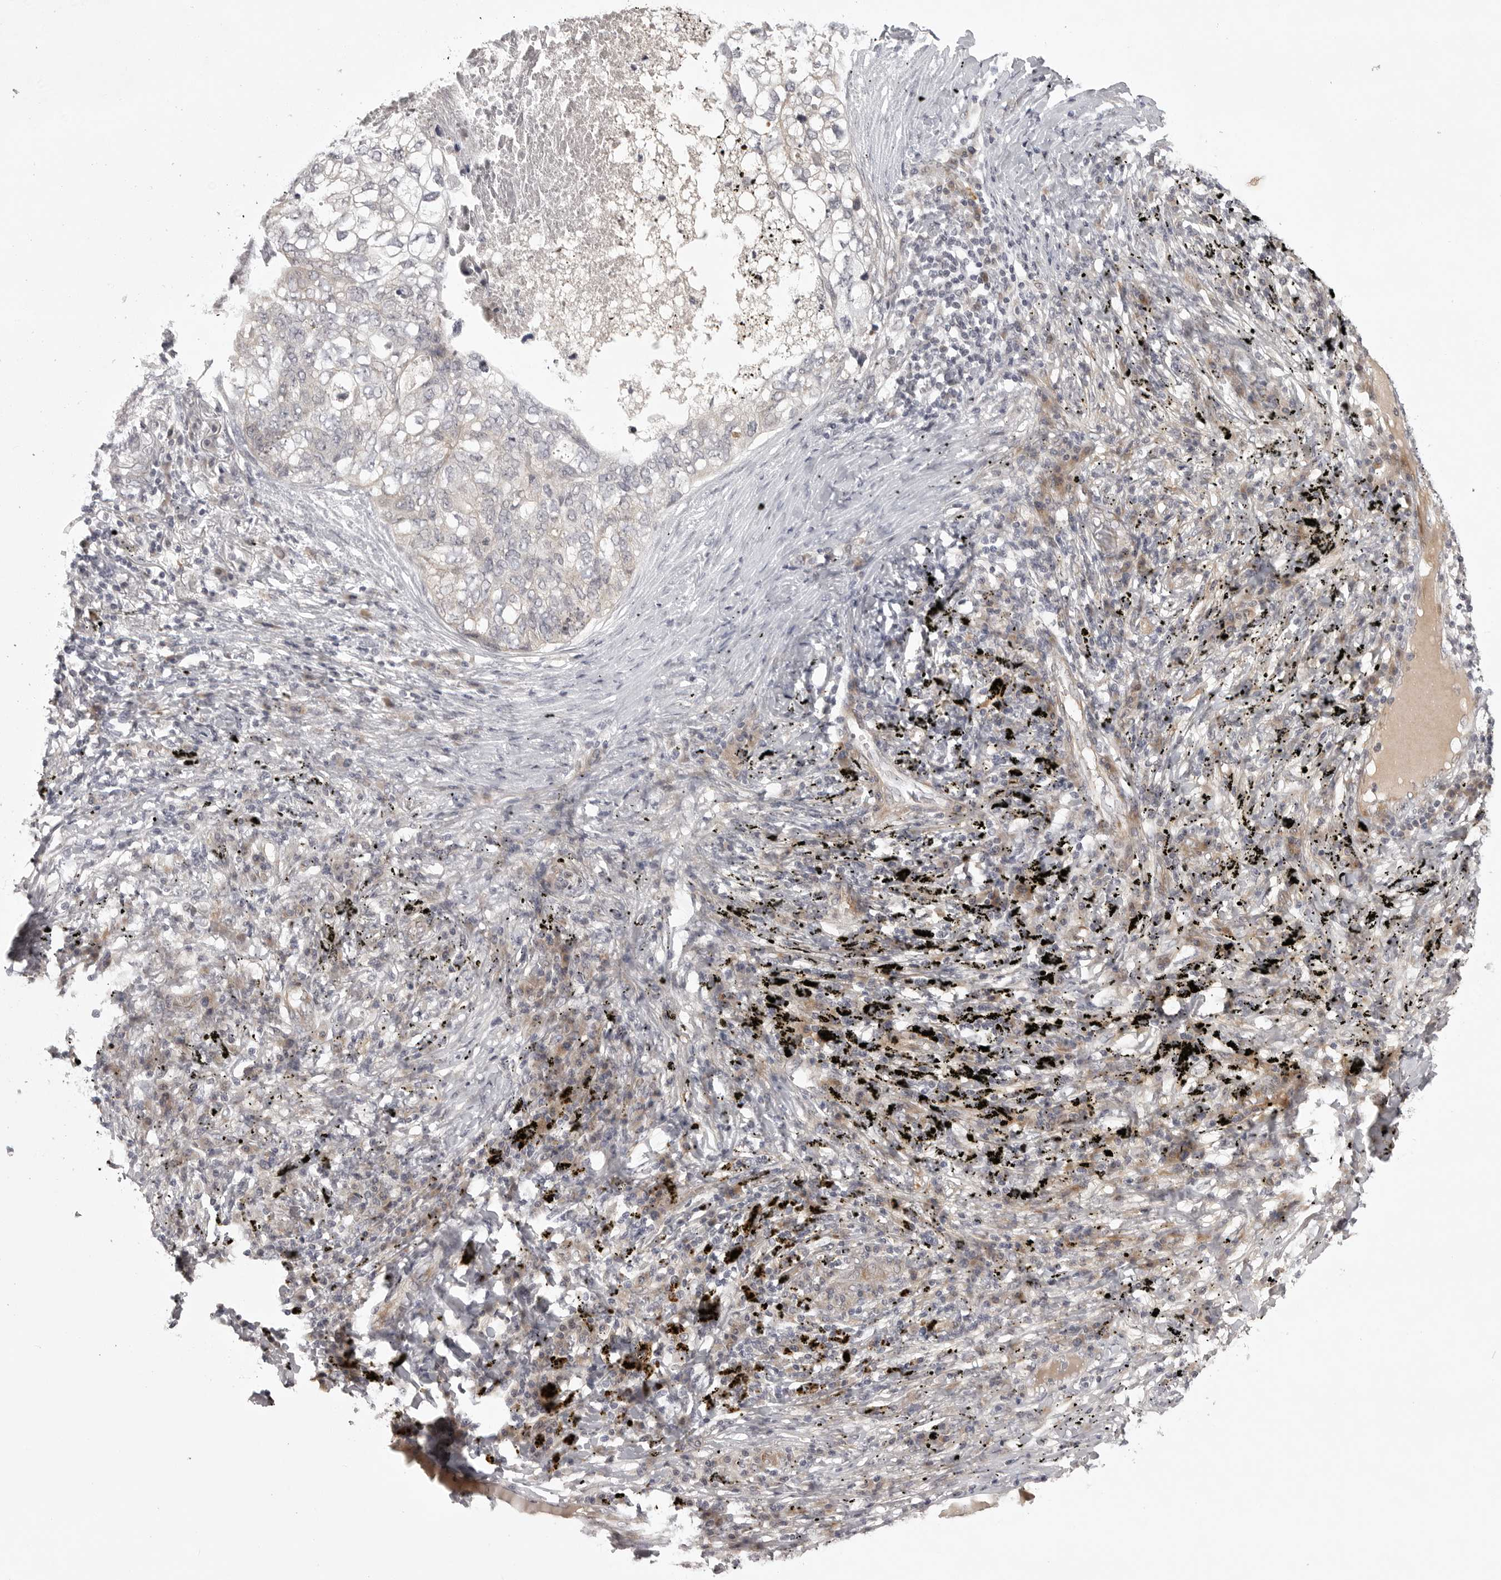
{"staining": {"intensity": "weak", "quantity": "<25%", "location": "cytoplasmic/membranous"}, "tissue": "lung cancer", "cell_type": "Tumor cells", "image_type": "cancer", "snomed": [{"axis": "morphology", "description": "Squamous cell carcinoma, NOS"}, {"axis": "topography", "description": "Lung"}], "caption": "This is an immunohistochemistry photomicrograph of lung cancer (squamous cell carcinoma). There is no positivity in tumor cells.", "gene": "CD300LD", "patient": {"sex": "female", "age": 63}}